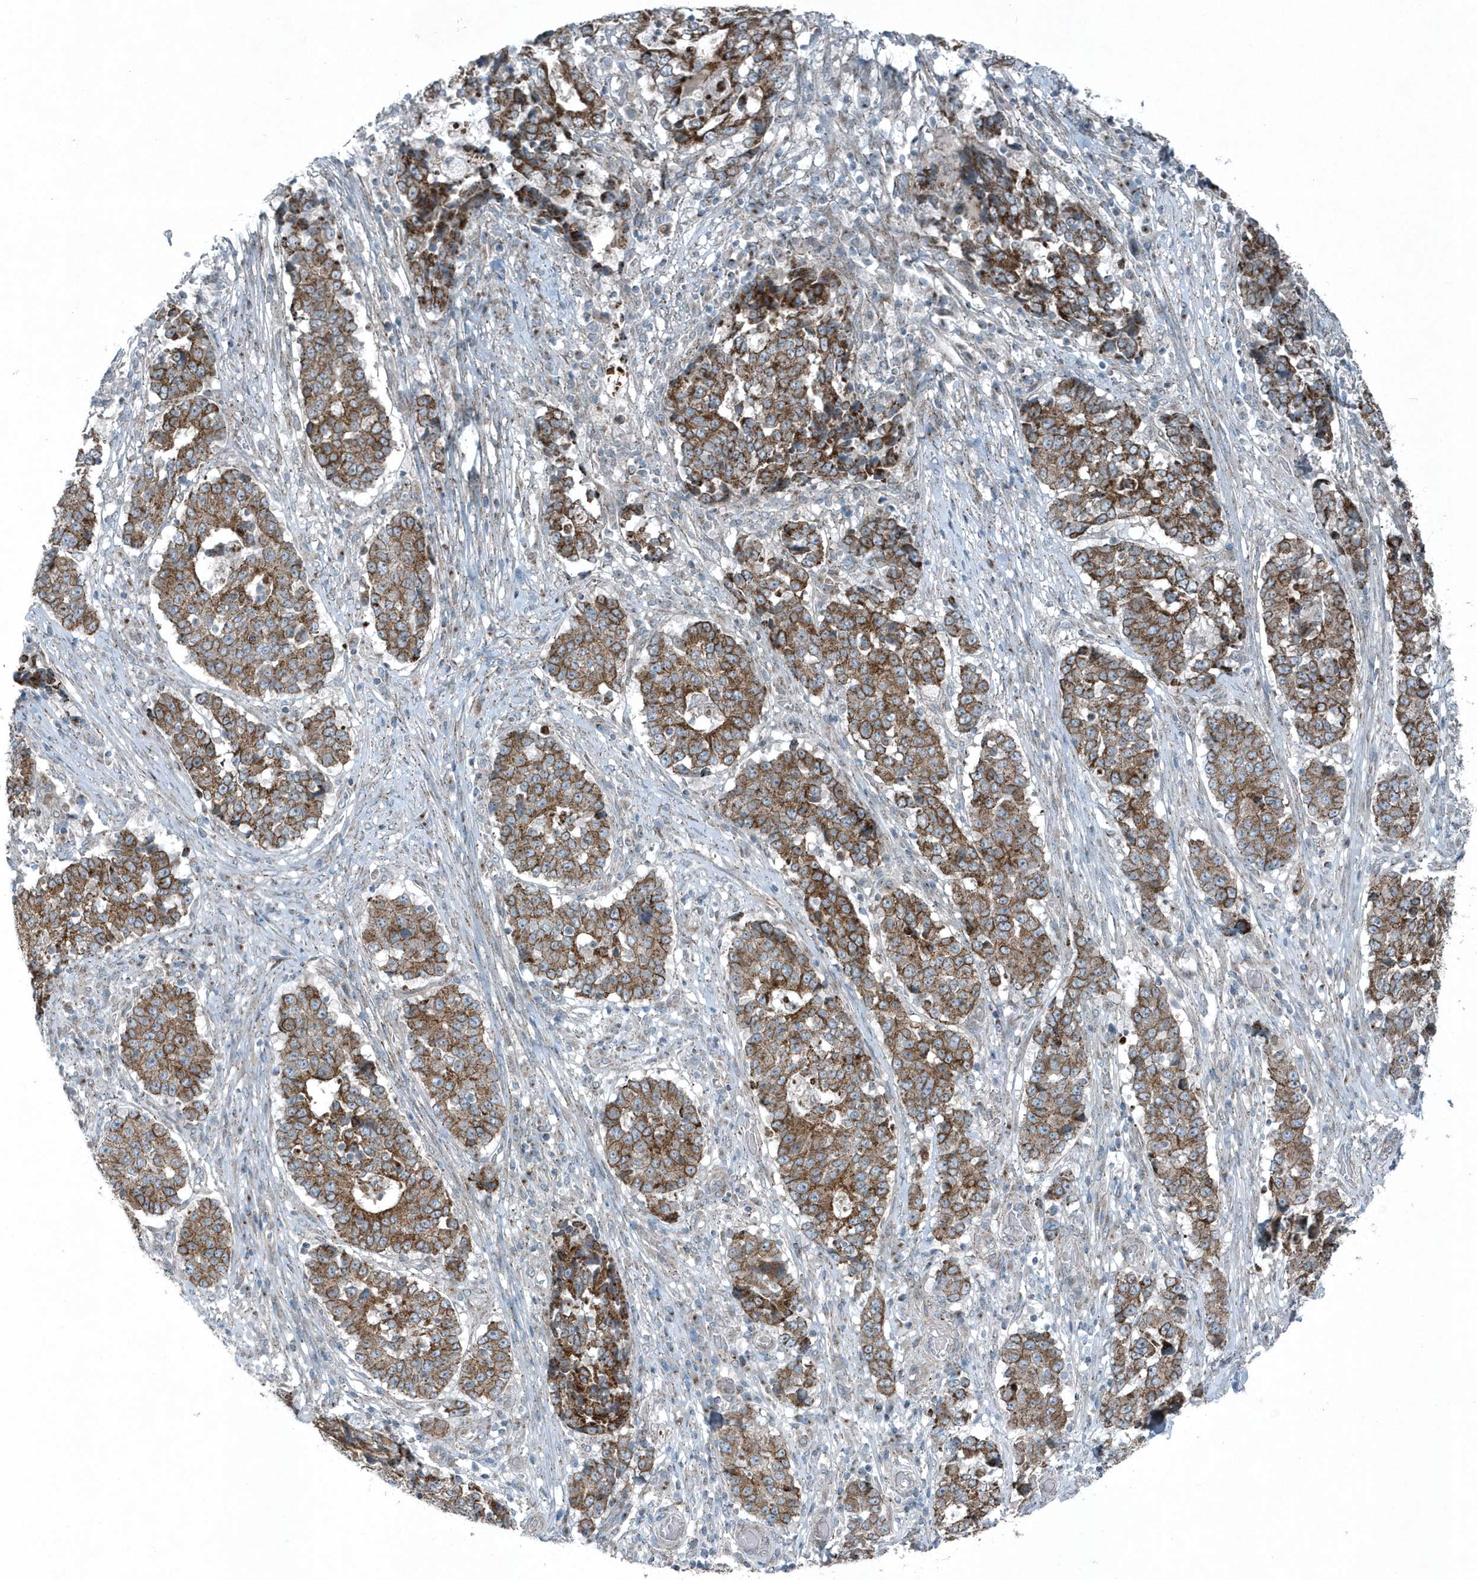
{"staining": {"intensity": "moderate", "quantity": ">75%", "location": "cytoplasmic/membranous"}, "tissue": "stomach cancer", "cell_type": "Tumor cells", "image_type": "cancer", "snomed": [{"axis": "morphology", "description": "Adenocarcinoma, NOS"}, {"axis": "topography", "description": "Stomach"}], "caption": "Stomach adenocarcinoma tissue shows moderate cytoplasmic/membranous expression in about >75% of tumor cells", "gene": "GCC2", "patient": {"sex": "male", "age": 59}}